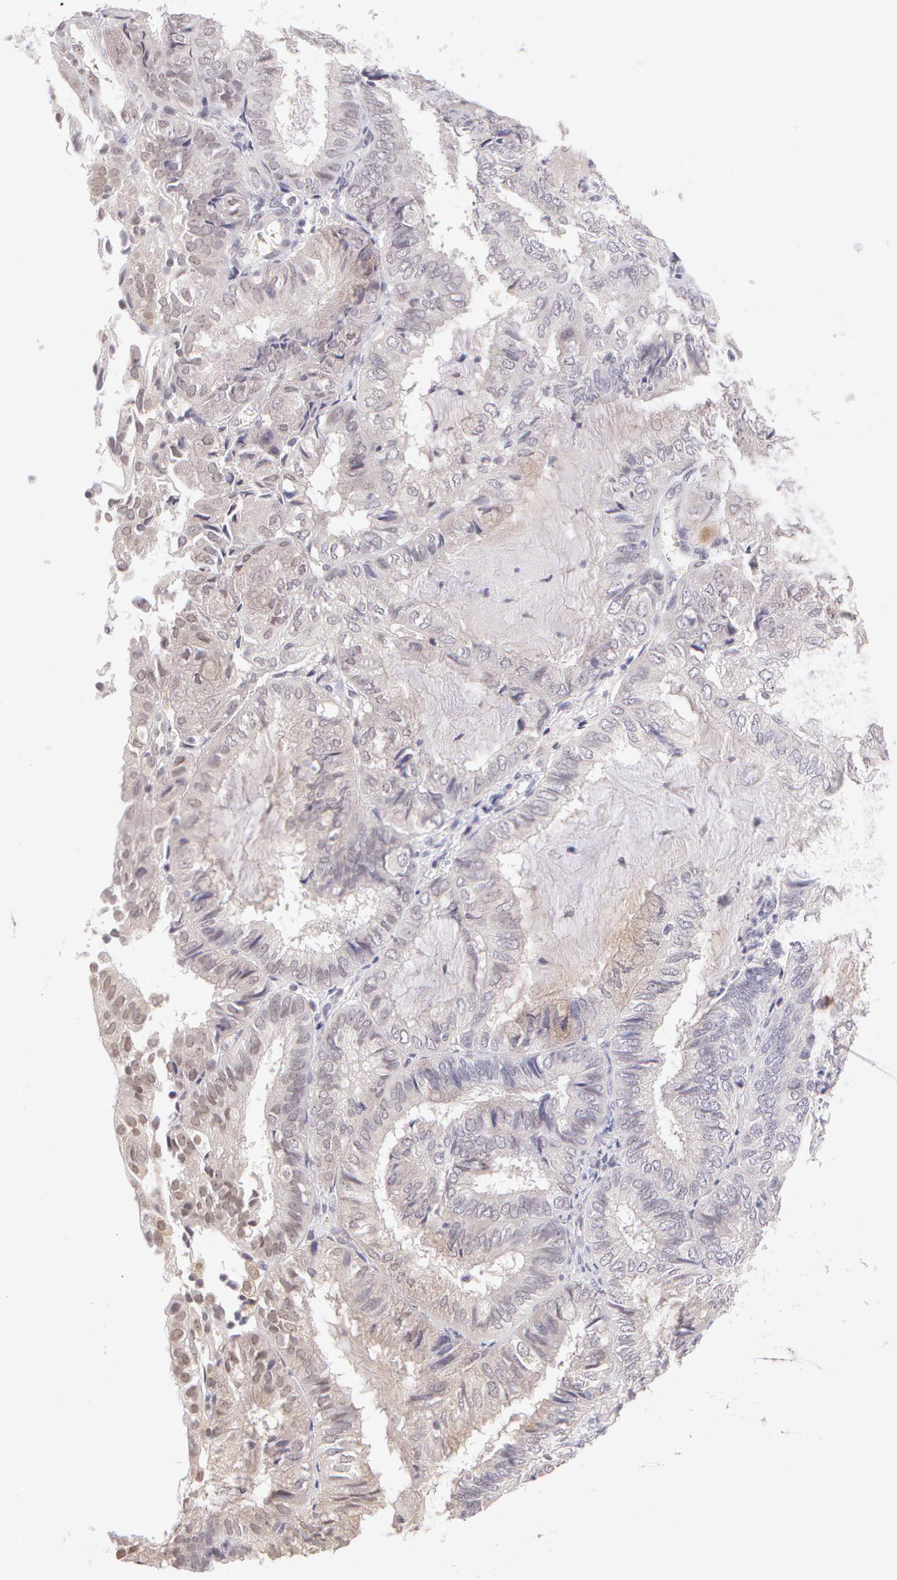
{"staining": {"intensity": "negative", "quantity": "none", "location": "none"}, "tissue": "endometrial cancer", "cell_type": "Tumor cells", "image_type": "cancer", "snomed": [{"axis": "morphology", "description": "Adenocarcinoma, NOS"}, {"axis": "topography", "description": "Endometrium"}], "caption": "Endometrial adenocarcinoma was stained to show a protein in brown. There is no significant staining in tumor cells.", "gene": "ZNF597", "patient": {"sex": "female", "age": 59}}